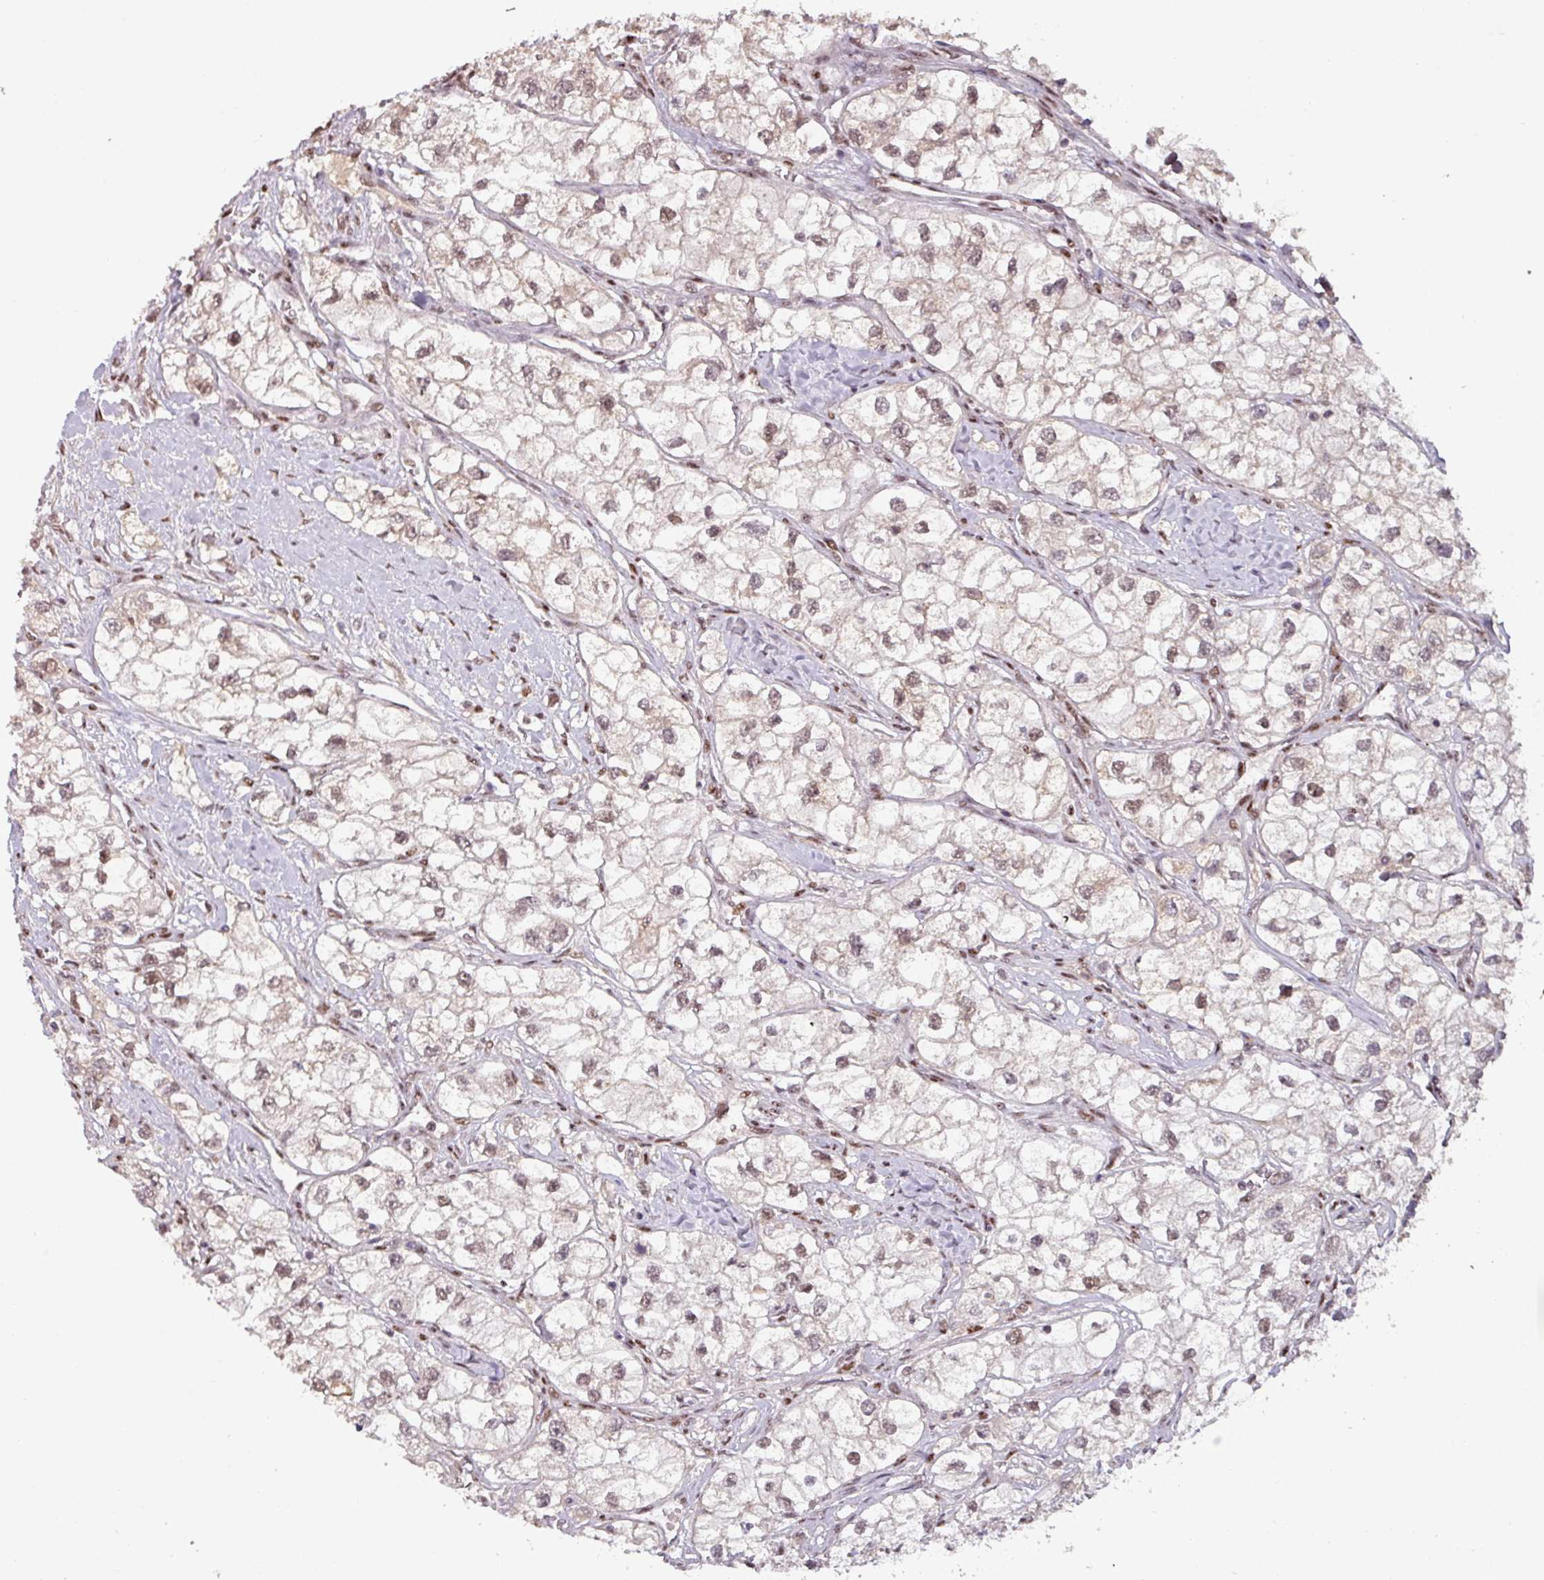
{"staining": {"intensity": "moderate", "quantity": ">75%", "location": "nuclear"}, "tissue": "renal cancer", "cell_type": "Tumor cells", "image_type": "cancer", "snomed": [{"axis": "morphology", "description": "Adenocarcinoma, NOS"}, {"axis": "topography", "description": "Kidney"}], "caption": "Brown immunohistochemical staining in human renal cancer (adenocarcinoma) shows moderate nuclear staining in about >75% of tumor cells. The staining was performed using DAB (3,3'-diaminobenzidine), with brown indicating positive protein expression. Nuclei are stained blue with hematoxylin.", "gene": "IRF2BPL", "patient": {"sex": "male", "age": 59}}